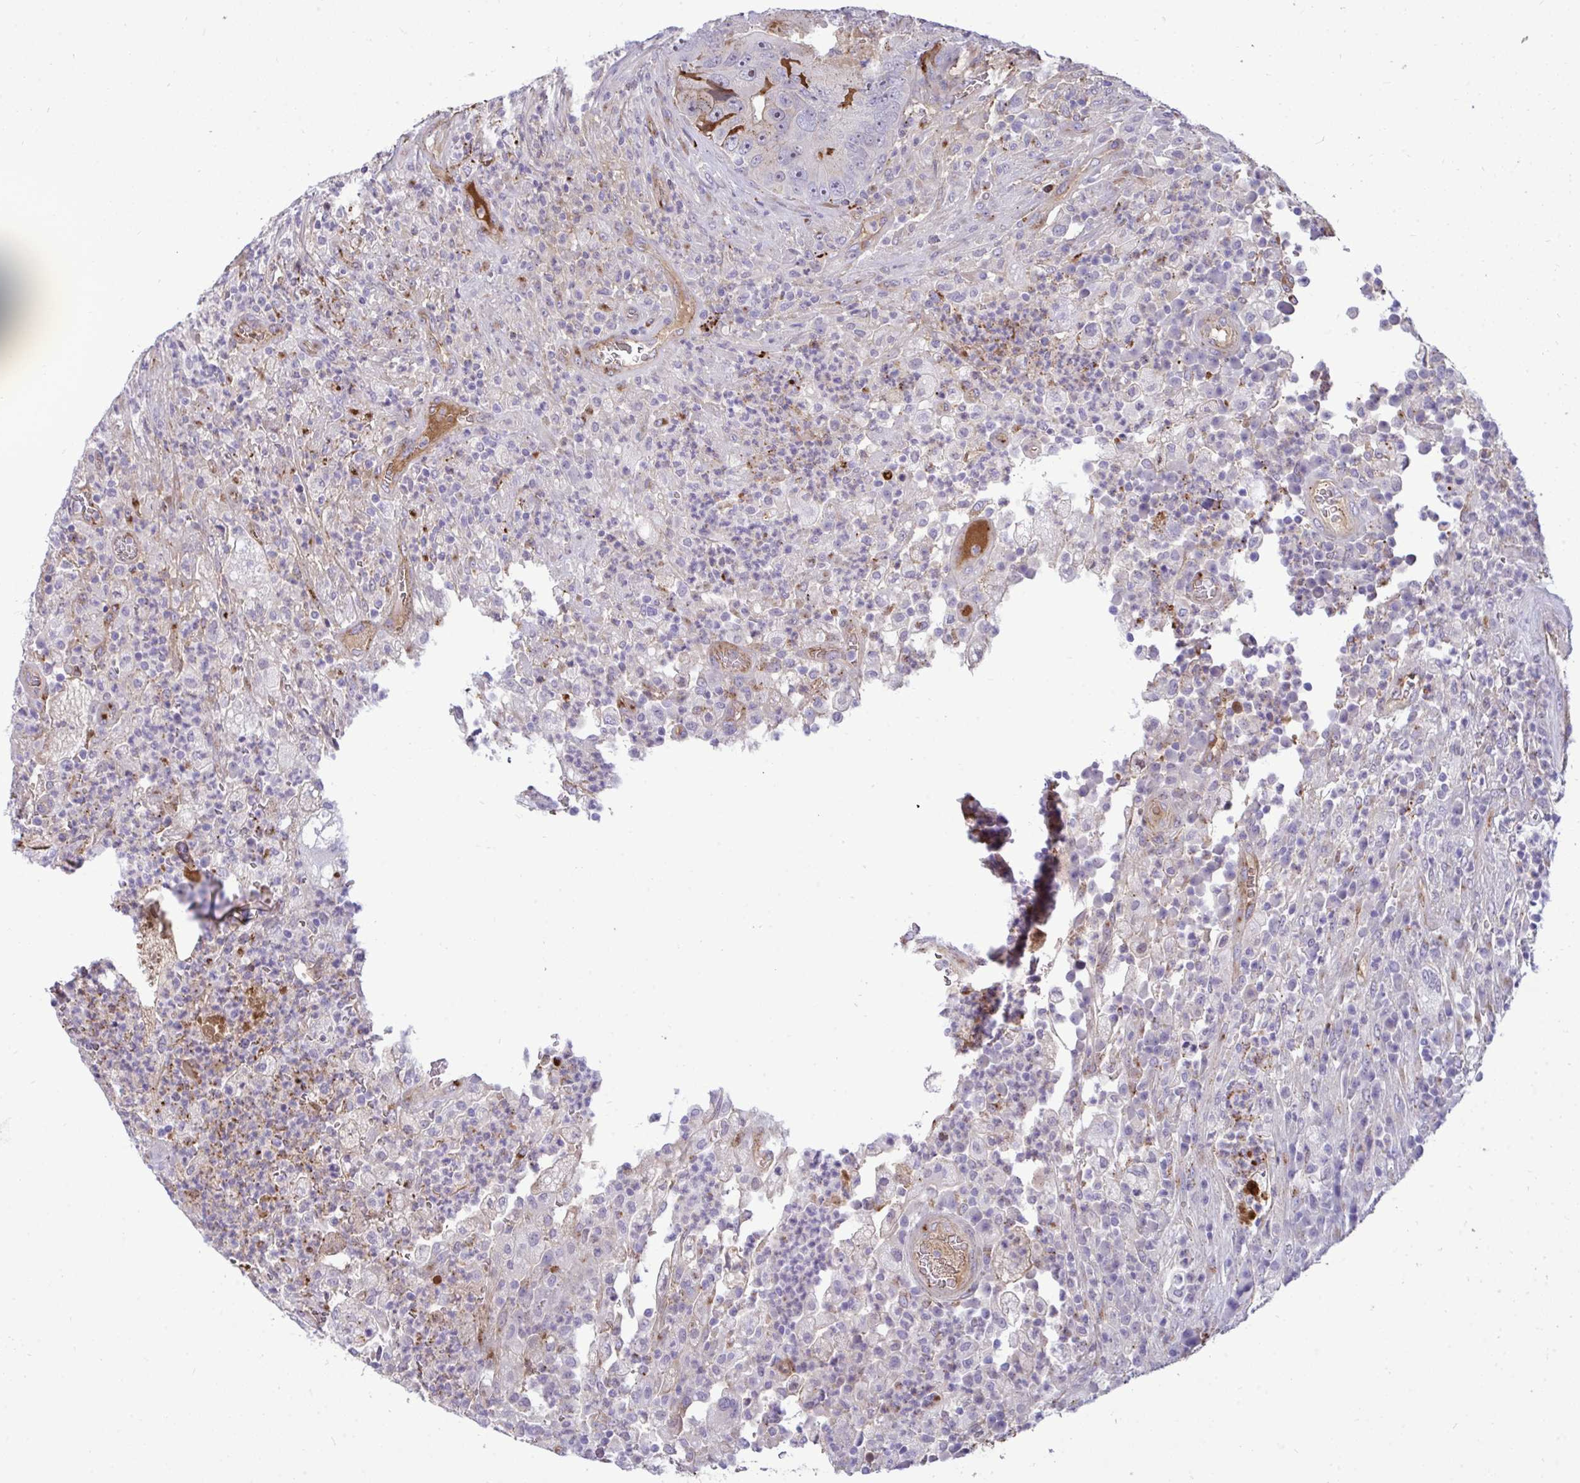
{"staining": {"intensity": "negative", "quantity": "none", "location": "none"}, "tissue": "colorectal cancer", "cell_type": "Tumor cells", "image_type": "cancer", "snomed": [{"axis": "morphology", "description": "Adenocarcinoma, NOS"}, {"axis": "topography", "description": "Colon"}], "caption": "Colorectal cancer (adenocarcinoma) was stained to show a protein in brown. There is no significant staining in tumor cells. (Brightfield microscopy of DAB immunohistochemistry (IHC) at high magnification).", "gene": "F2", "patient": {"sex": "female", "age": 86}}